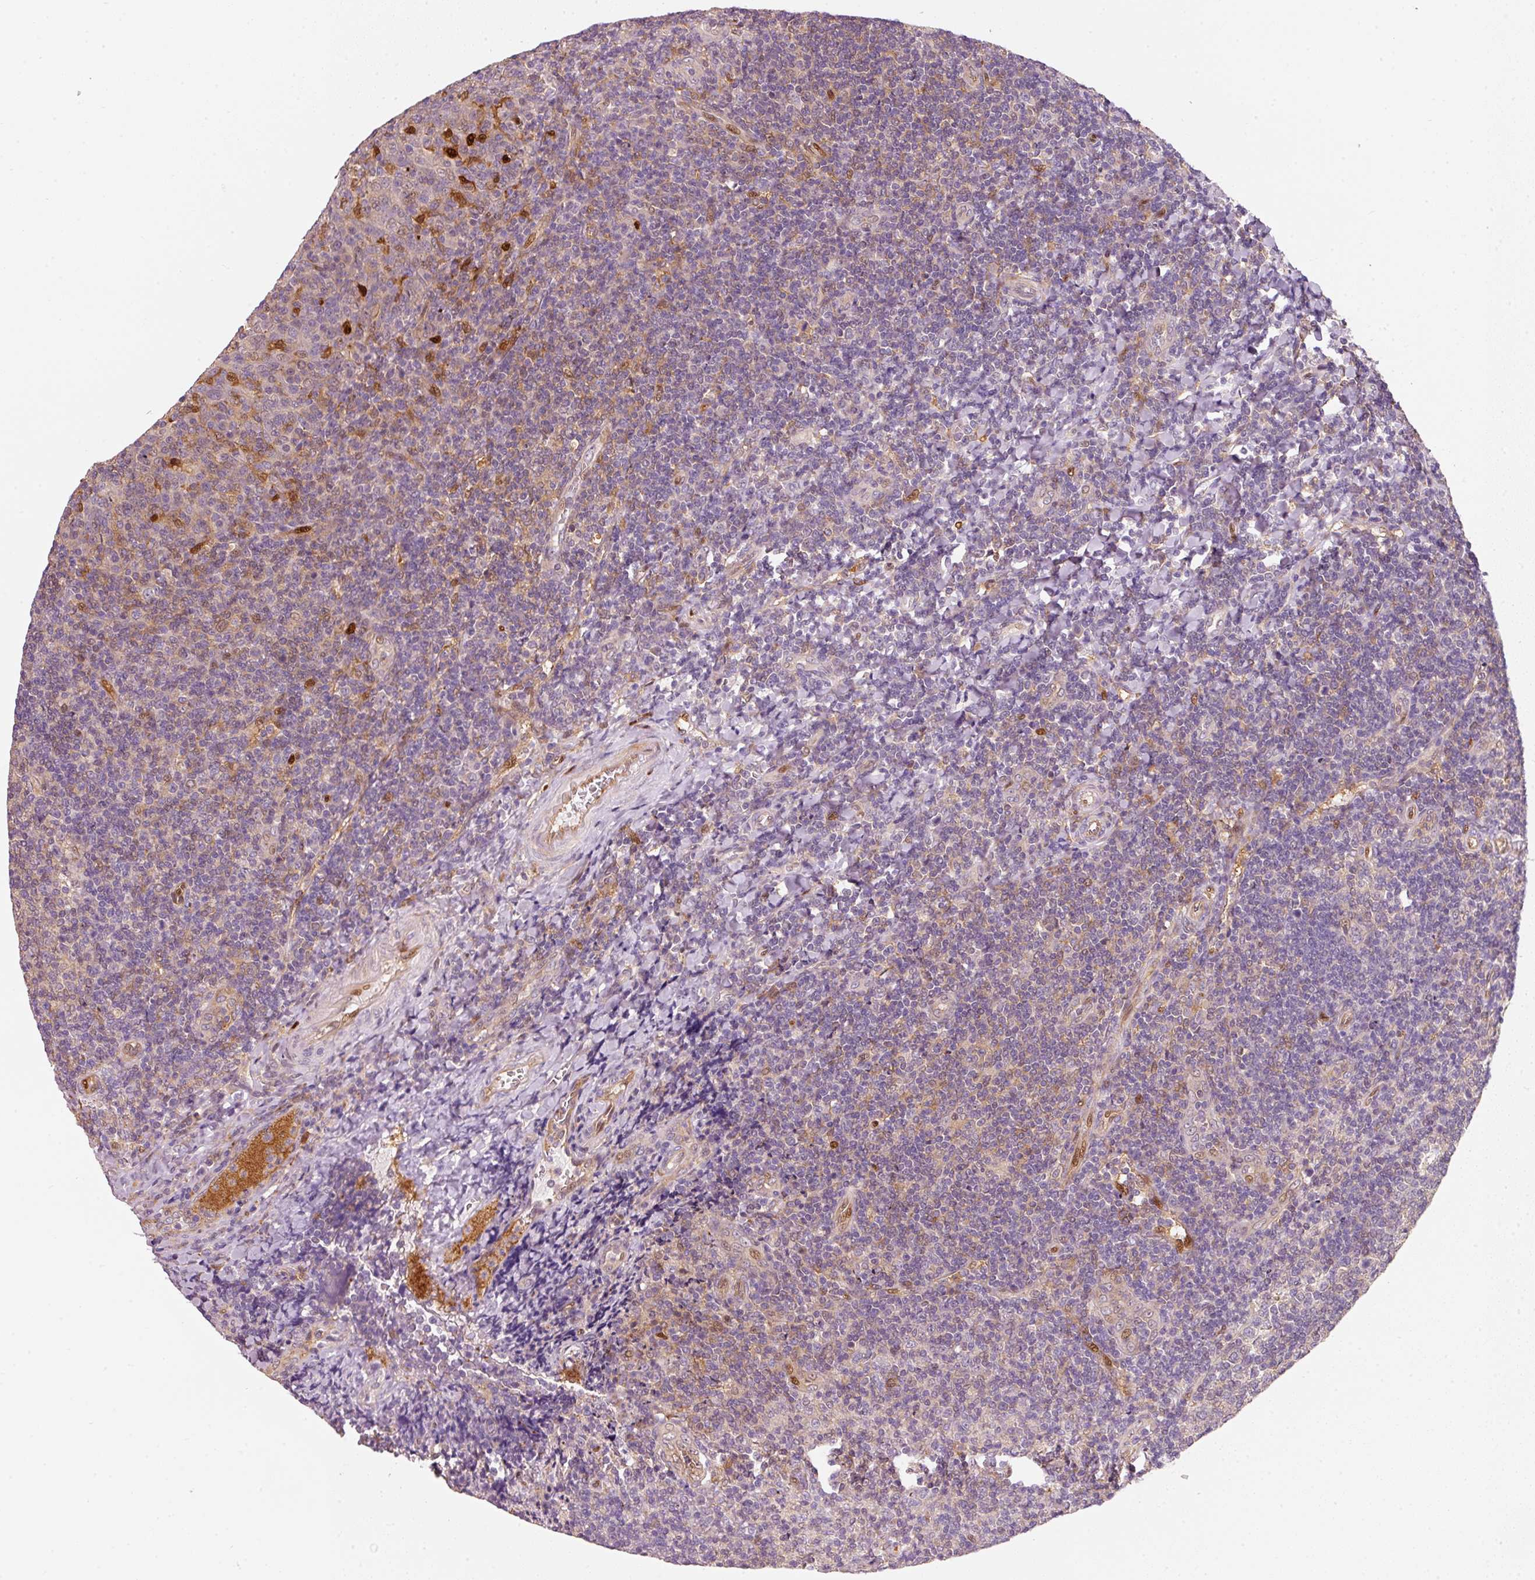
{"staining": {"intensity": "weak", "quantity": "25%-75%", "location": "cytoplasmic/membranous"}, "tissue": "tonsil", "cell_type": "Germinal center cells", "image_type": "normal", "snomed": [{"axis": "morphology", "description": "Normal tissue, NOS"}, {"axis": "topography", "description": "Tonsil"}], "caption": "This is a histology image of immunohistochemistry (IHC) staining of benign tonsil, which shows weak expression in the cytoplasmic/membranous of germinal center cells.", "gene": "IQGAP2", "patient": {"sex": "male", "age": 17}}